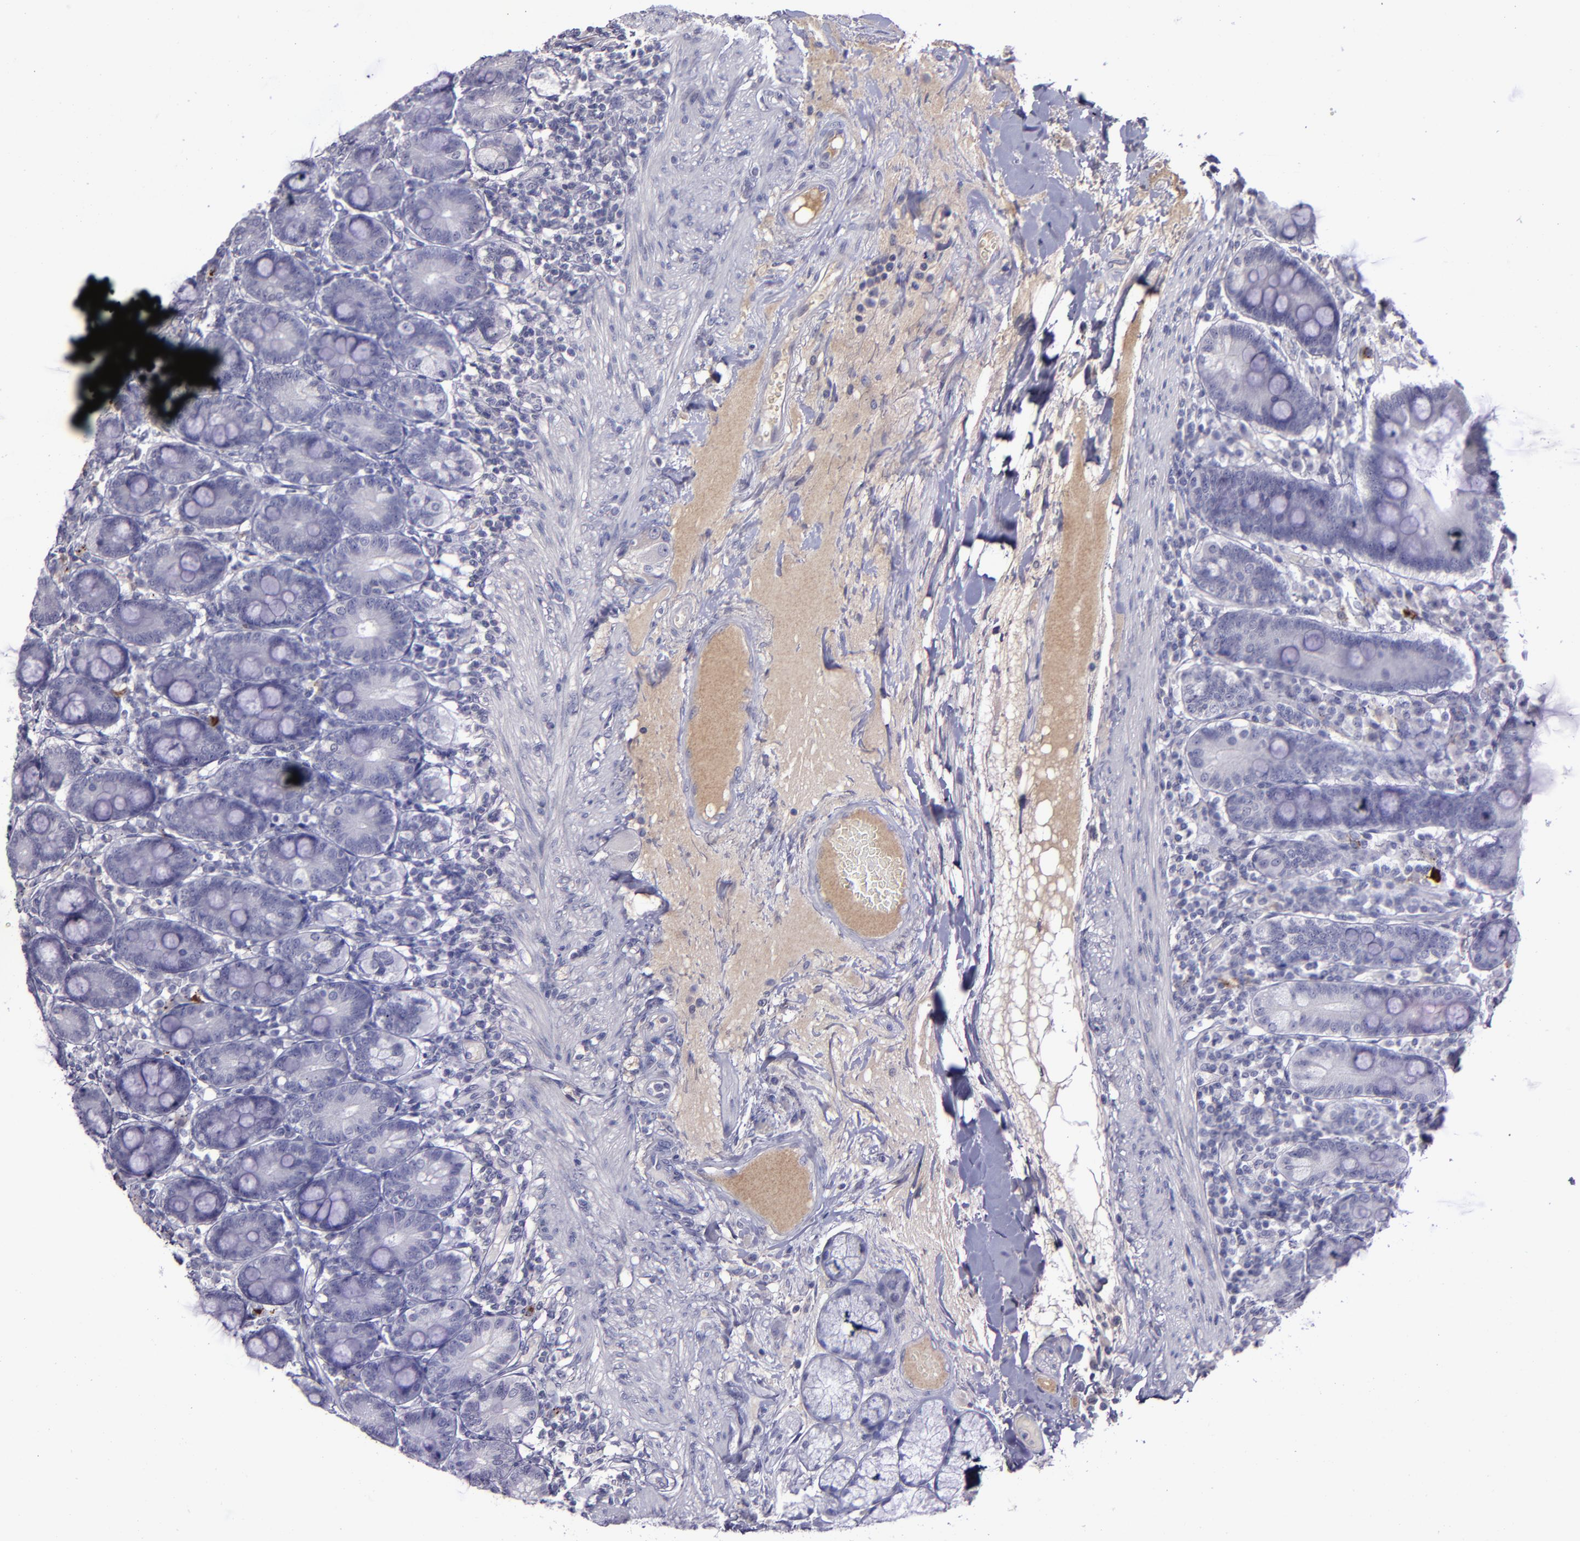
{"staining": {"intensity": "negative", "quantity": "none", "location": "none"}, "tissue": "duodenum", "cell_type": "Glandular cells", "image_type": "normal", "snomed": [{"axis": "morphology", "description": "Normal tissue, NOS"}, {"axis": "topography", "description": "Duodenum"}], "caption": "High power microscopy photomicrograph of an immunohistochemistry (IHC) micrograph of benign duodenum, revealing no significant expression in glandular cells.", "gene": "MASP1", "patient": {"sex": "female", "age": 64}}